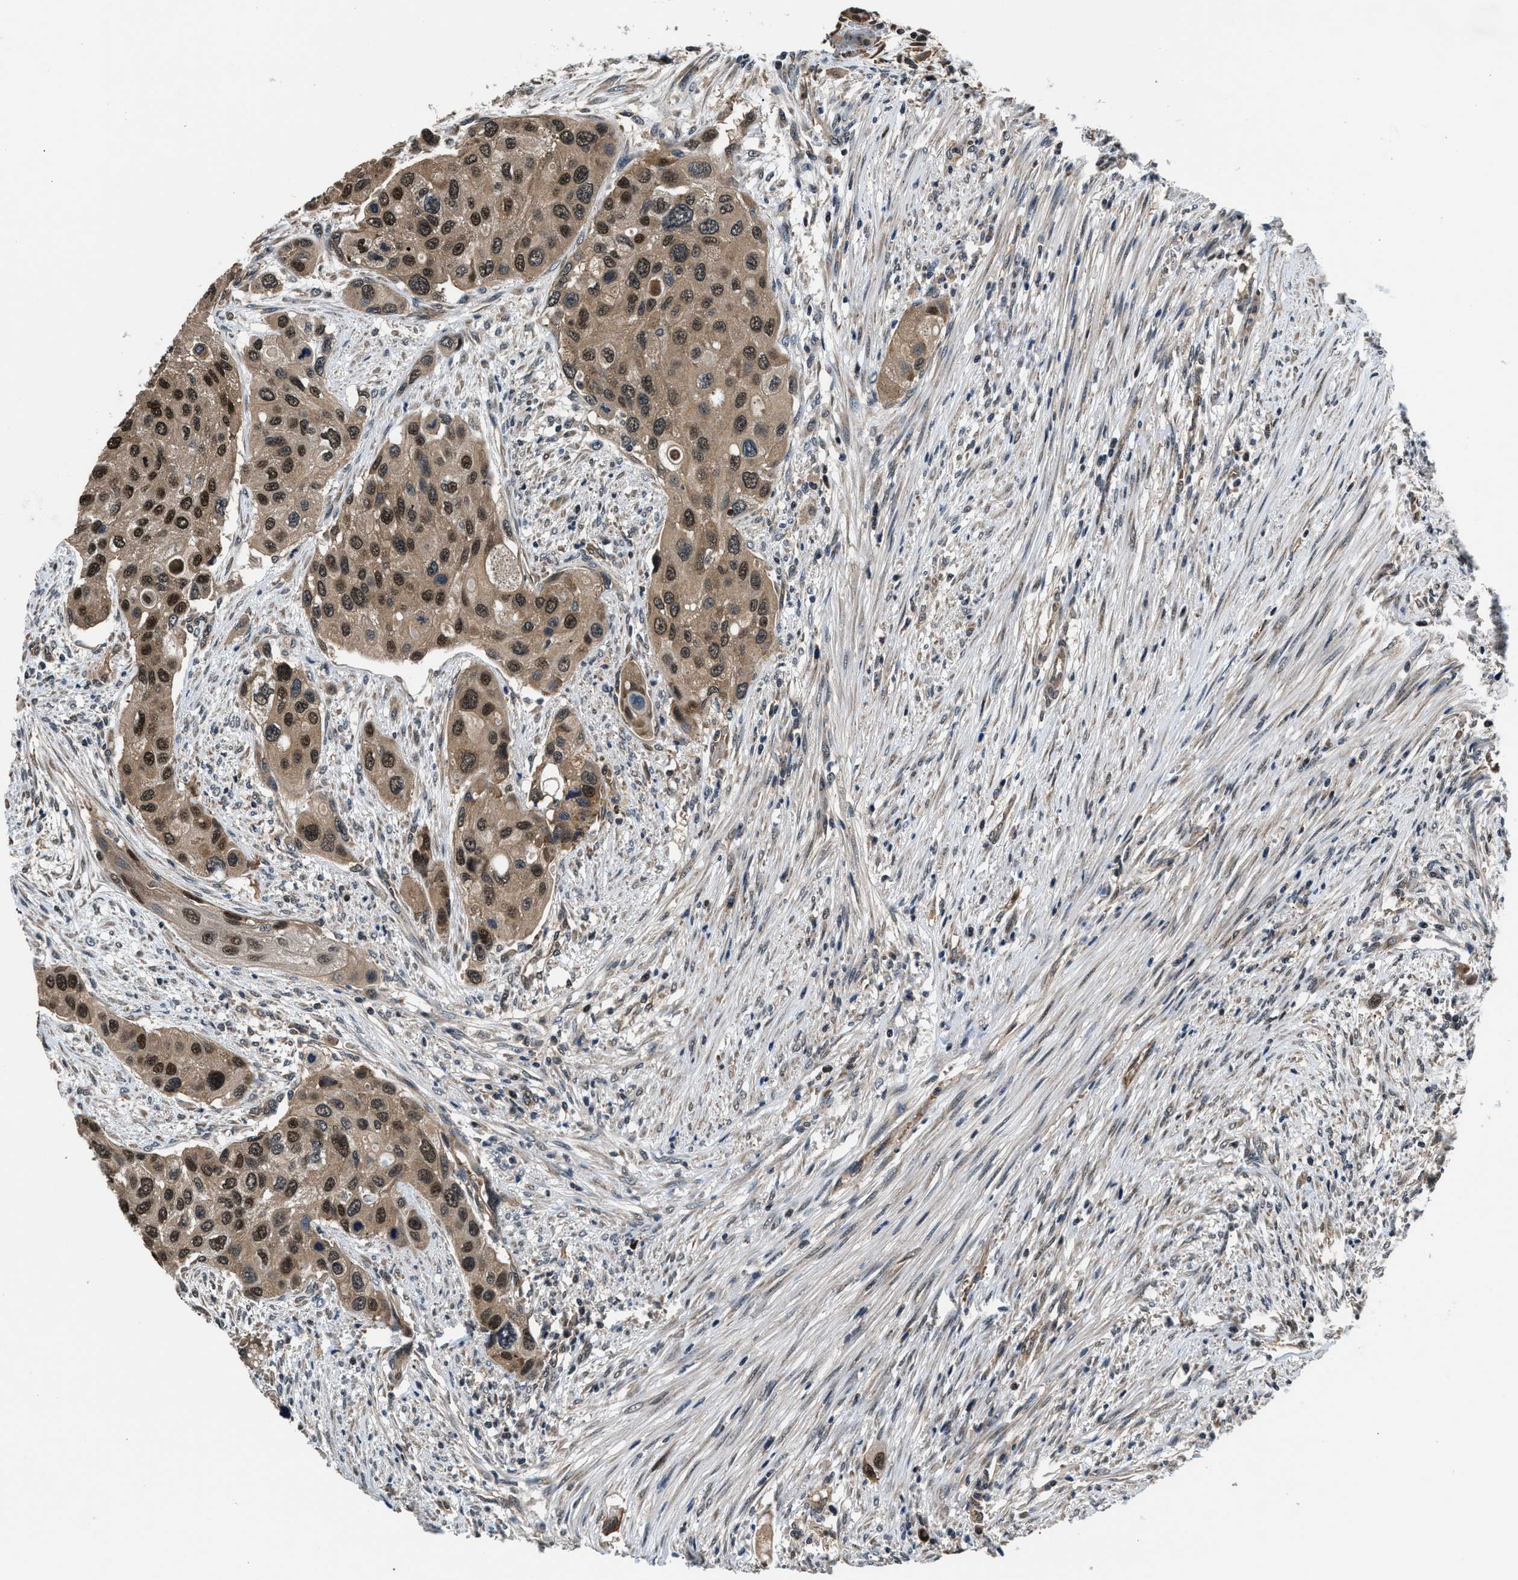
{"staining": {"intensity": "moderate", "quantity": ">75%", "location": "cytoplasmic/membranous,nuclear"}, "tissue": "urothelial cancer", "cell_type": "Tumor cells", "image_type": "cancer", "snomed": [{"axis": "morphology", "description": "Urothelial carcinoma, High grade"}, {"axis": "topography", "description": "Urinary bladder"}], "caption": "DAB (3,3'-diaminobenzidine) immunohistochemical staining of human urothelial cancer shows moderate cytoplasmic/membranous and nuclear protein staining in about >75% of tumor cells.", "gene": "RBM33", "patient": {"sex": "female", "age": 56}}